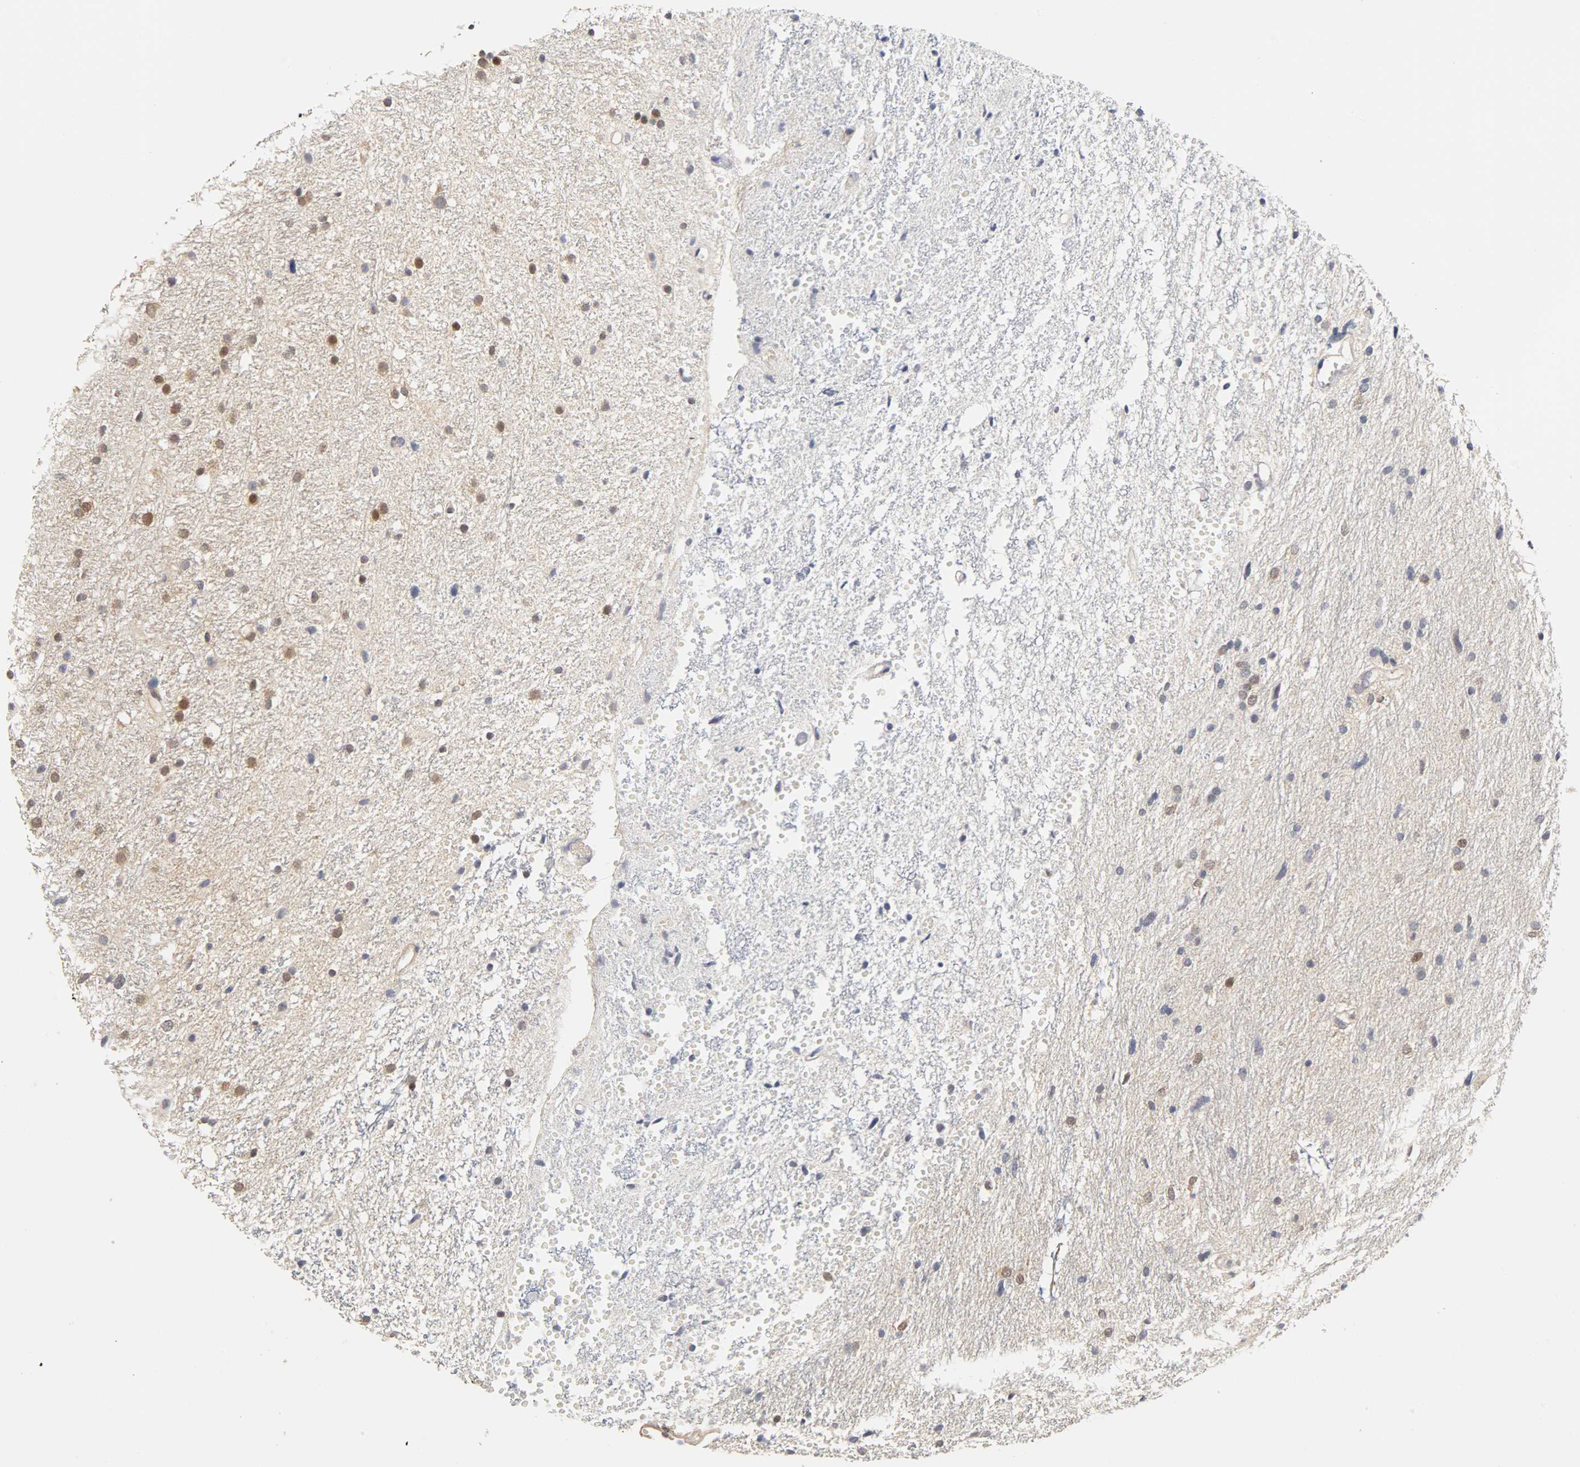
{"staining": {"intensity": "moderate", "quantity": "25%-75%", "location": "cytoplasmic/membranous,nuclear"}, "tissue": "glioma", "cell_type": "Tumor cells", "image_type": "cancer", "snomed": [{"axis": "morphology", "description": "Glioma, malignant, High grade"}, {"axis": "topography", "description": "Brain"}], "caption": "About 25%-75% of tumor cells in malignant high-grade glioma show moderate cytoplasmic/membranous and nuclear protein staining as visualized by brown immunohistochemical staining.", "gene": "UBE2M", "patient": {"sex": "female", "age": 59}}